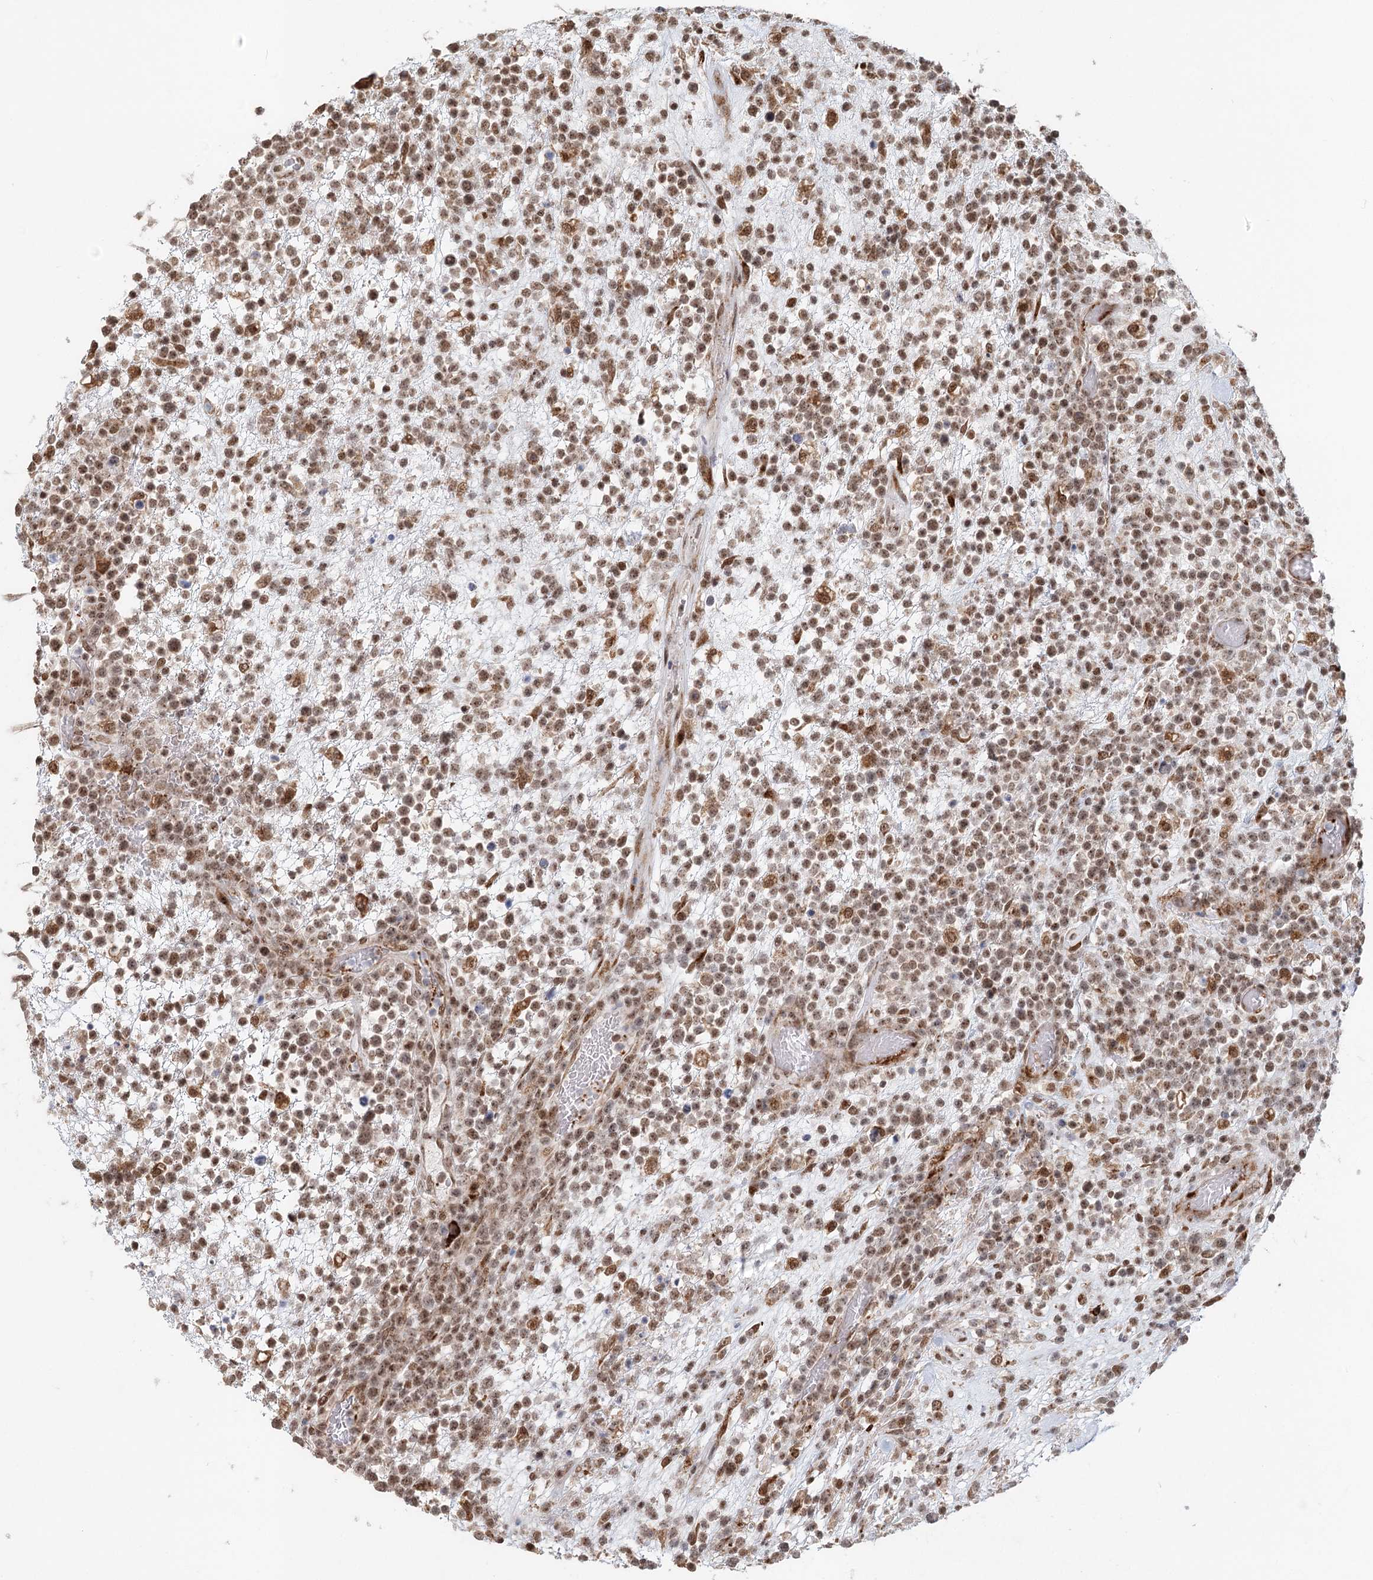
{"staining": {"intensity": "moderate", "quantity": ">75%", "location": "nuclear"}, "tissue": "lymphoma", "cell_type": "Tumor cells", "image_type": "cancer", "snomed": [{"axis": "morphology", "description": "Malignant lymphoma, non-Hodgkin's type, High grade"}, {"axis": "topography", "description": "Colon"}], "caption": "There is medium levels of moderate nuclear expression in tumor cells of lymphoma, as demonstrated by immunohistochemical staining (brown color).", "gene": "BNIP5", "patient": {"sex": "female", "age": 53}}